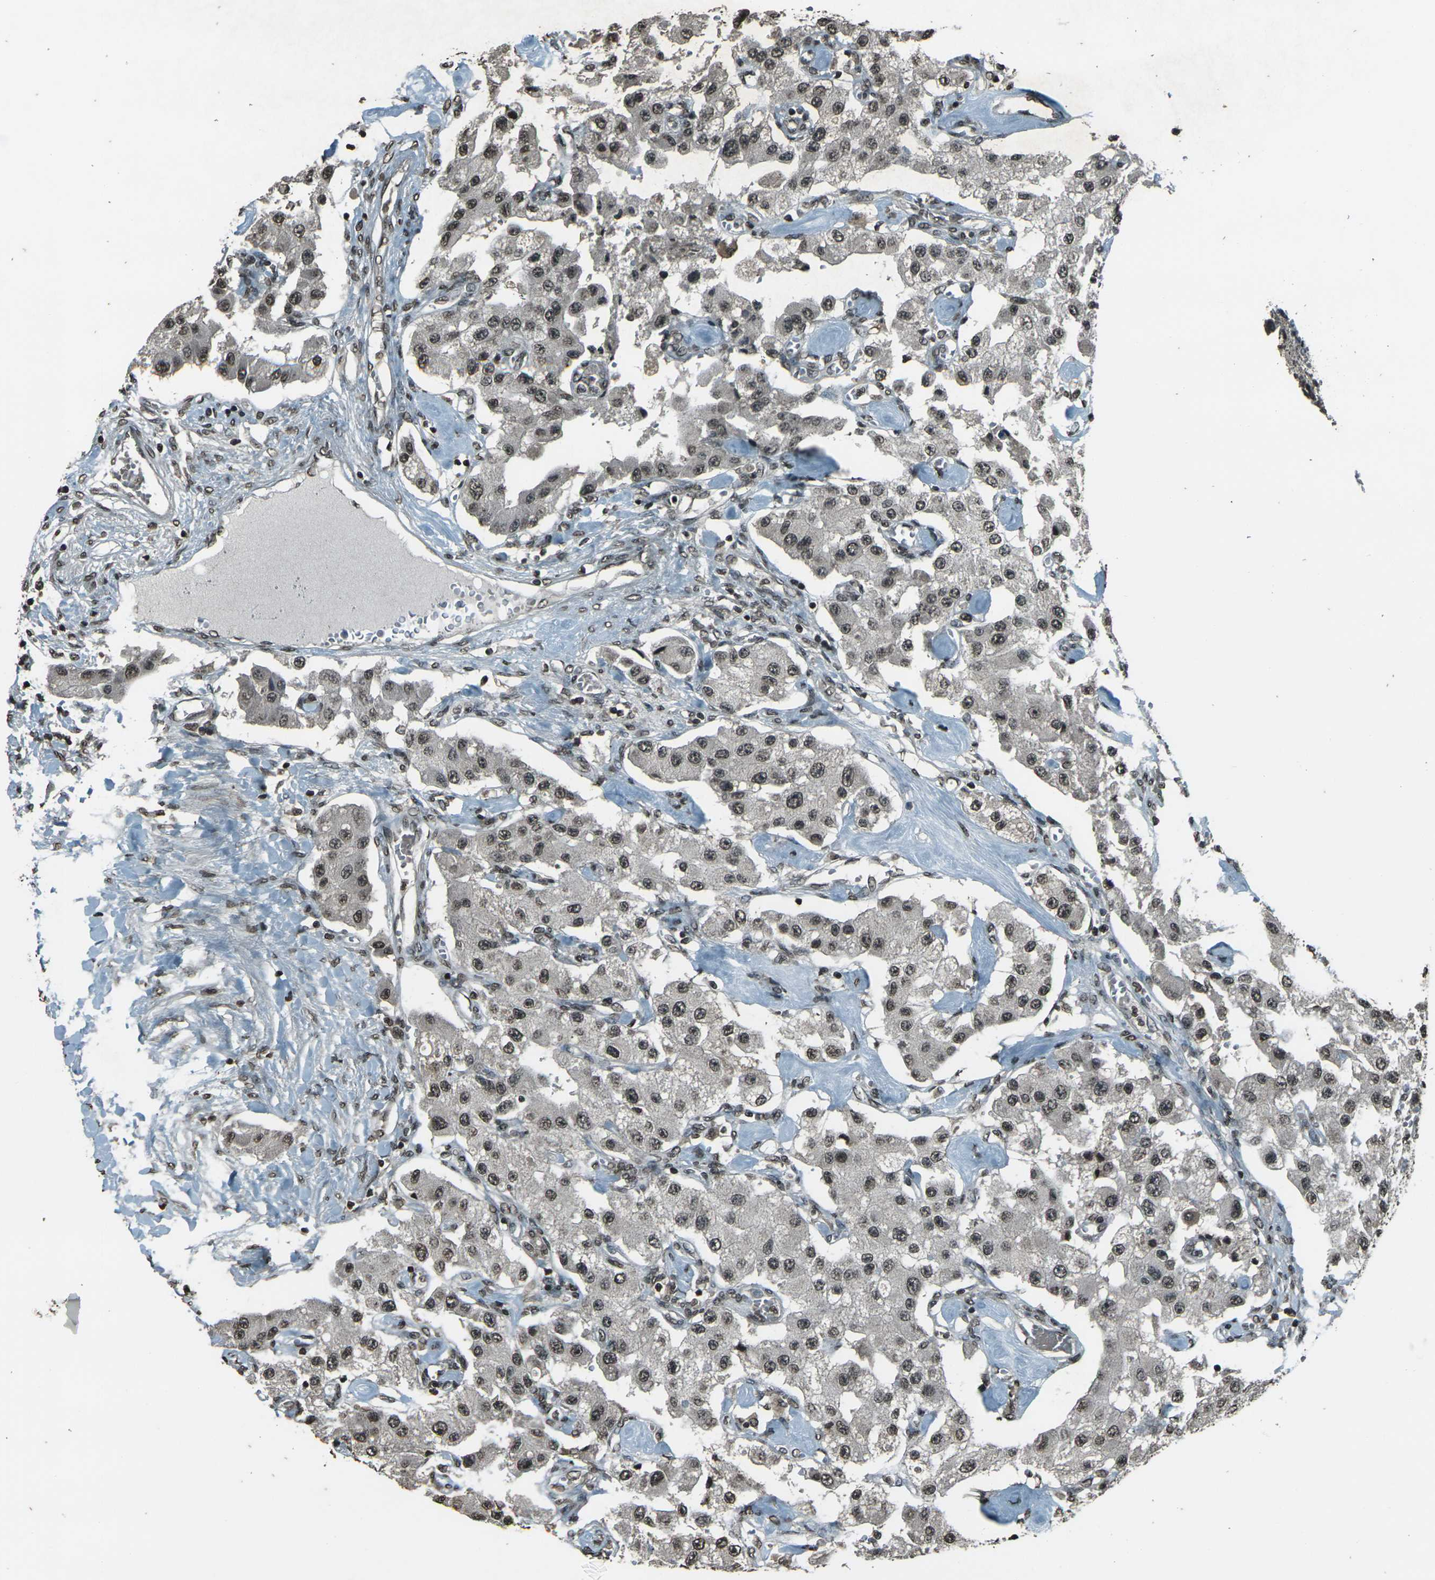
{"staining": {"intensity": "moderate", "quantity": ">75%", "location": "nuclear"}, "tissue": "carcinoid", "cell_type": "Tumor cells", "image_type": "cancer", "snomed": [{"axis": "morphology", "description": "Carcinoid, malignant, NOS"}, {"axis": "topography", "description": "Pancreas"}], "caption": "This is an image of immunohistochemistry (IHC) staining of carcinoid, which shows moderate positivity in the nuclear of tumor cells.", "gene": "PRPF8", "patient": {"sex": "male", "age": 41}}